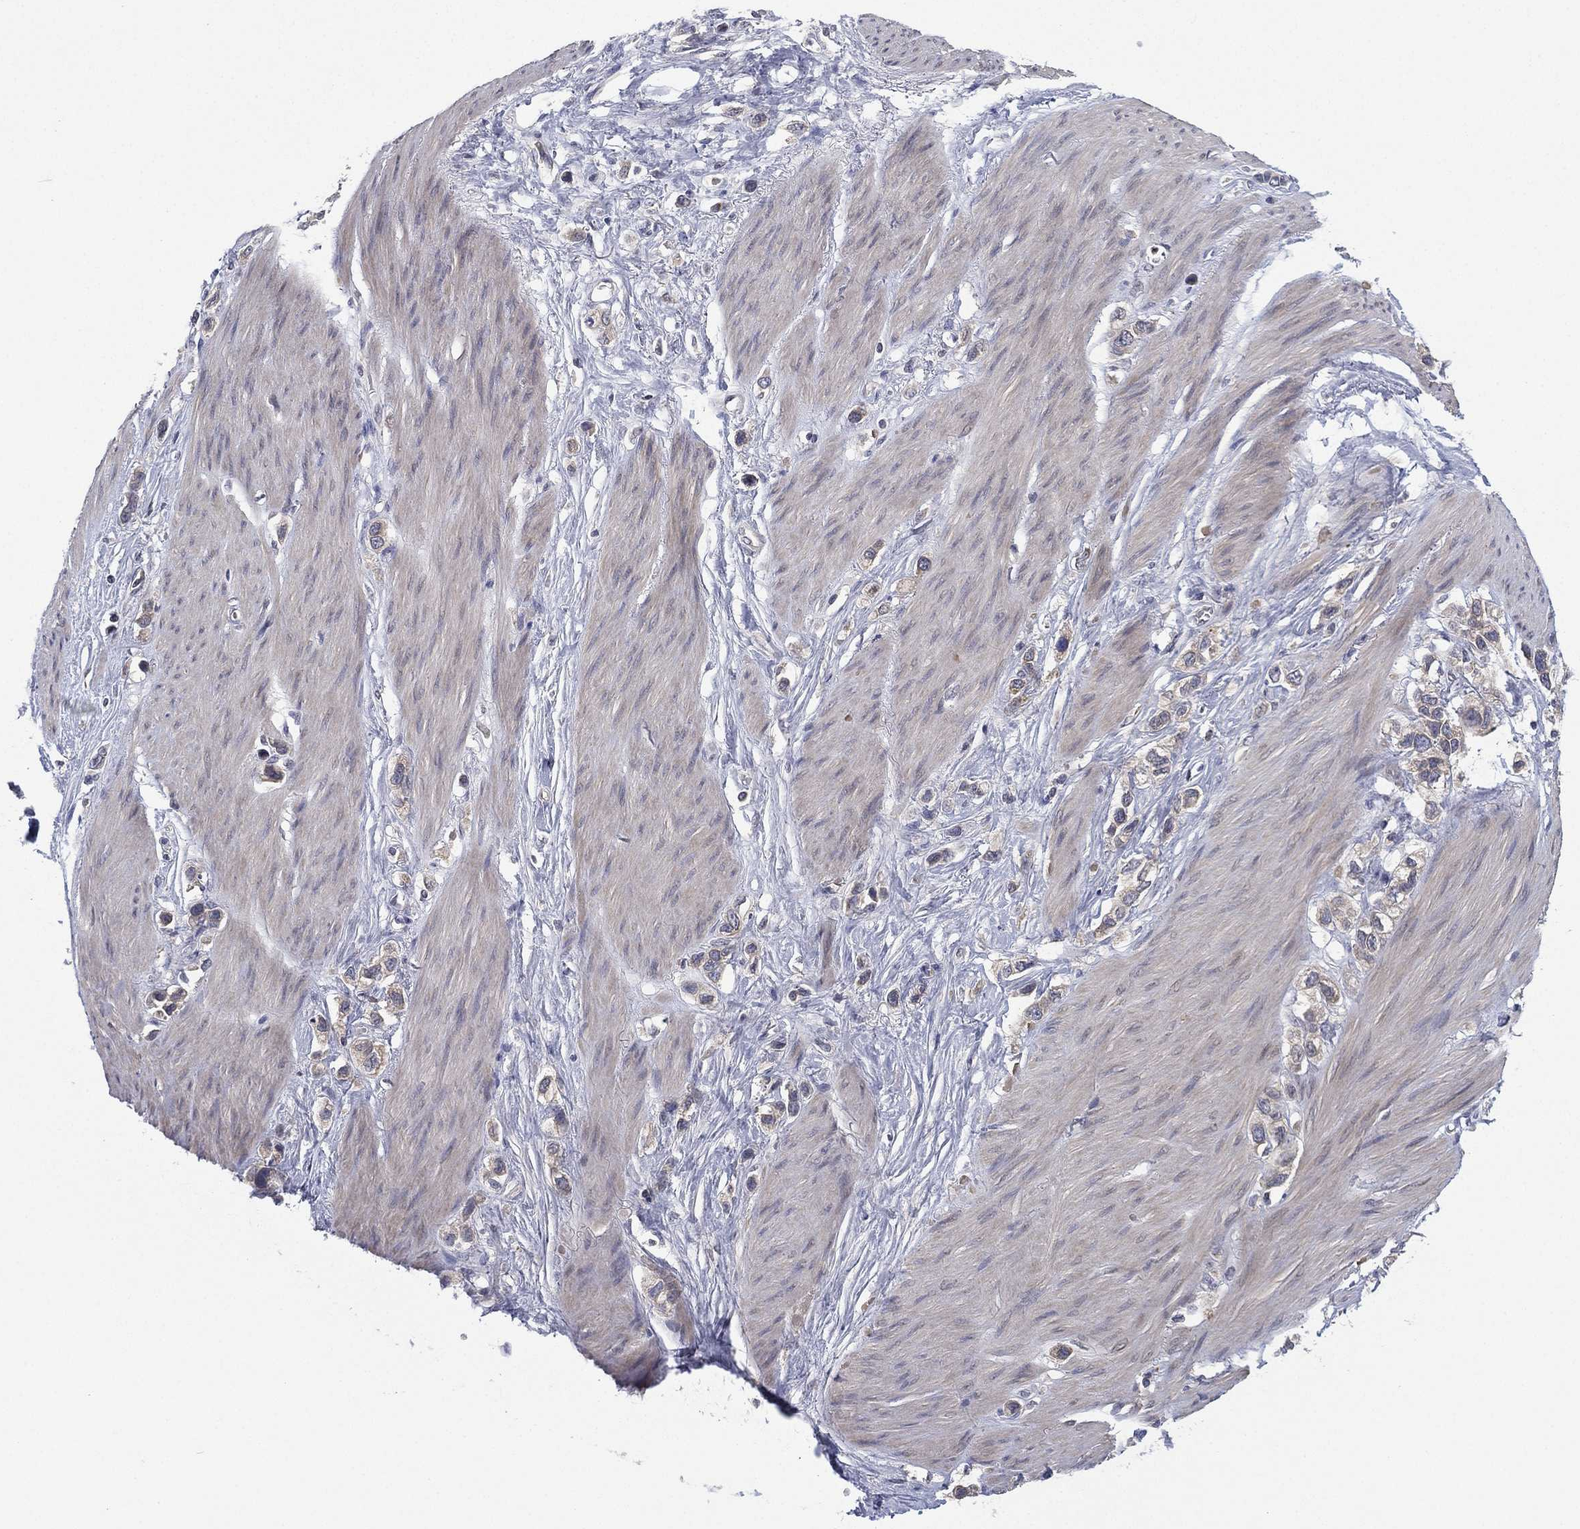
{"staining": {"intensity": "negative", "quantity": "none", "location": "none"}, "tissue": "stomach cancer", "cell_type": "Tumor cells", "image_type": "cancer", "snomed": [{"axis": "morphology", "description": "Normal tissue, NOS"}, {"axis": "morphology", "description": "Adenocarcinoma, NOS"}, {"axis": "morphology", "description": "Adenocarcinoma, High grade"}, {"axis": "topography", "description": "Stomach, upper"}, {"axis": "topography", "description": "Stomach"}], "caption": "Stomach cancer (high-grade adenocarcinoma) was stained to show a protein in brown. There is no significant expression in tumor cells.", "gene": "MPP7", "patient": {"sex": "female", "age": 65}}